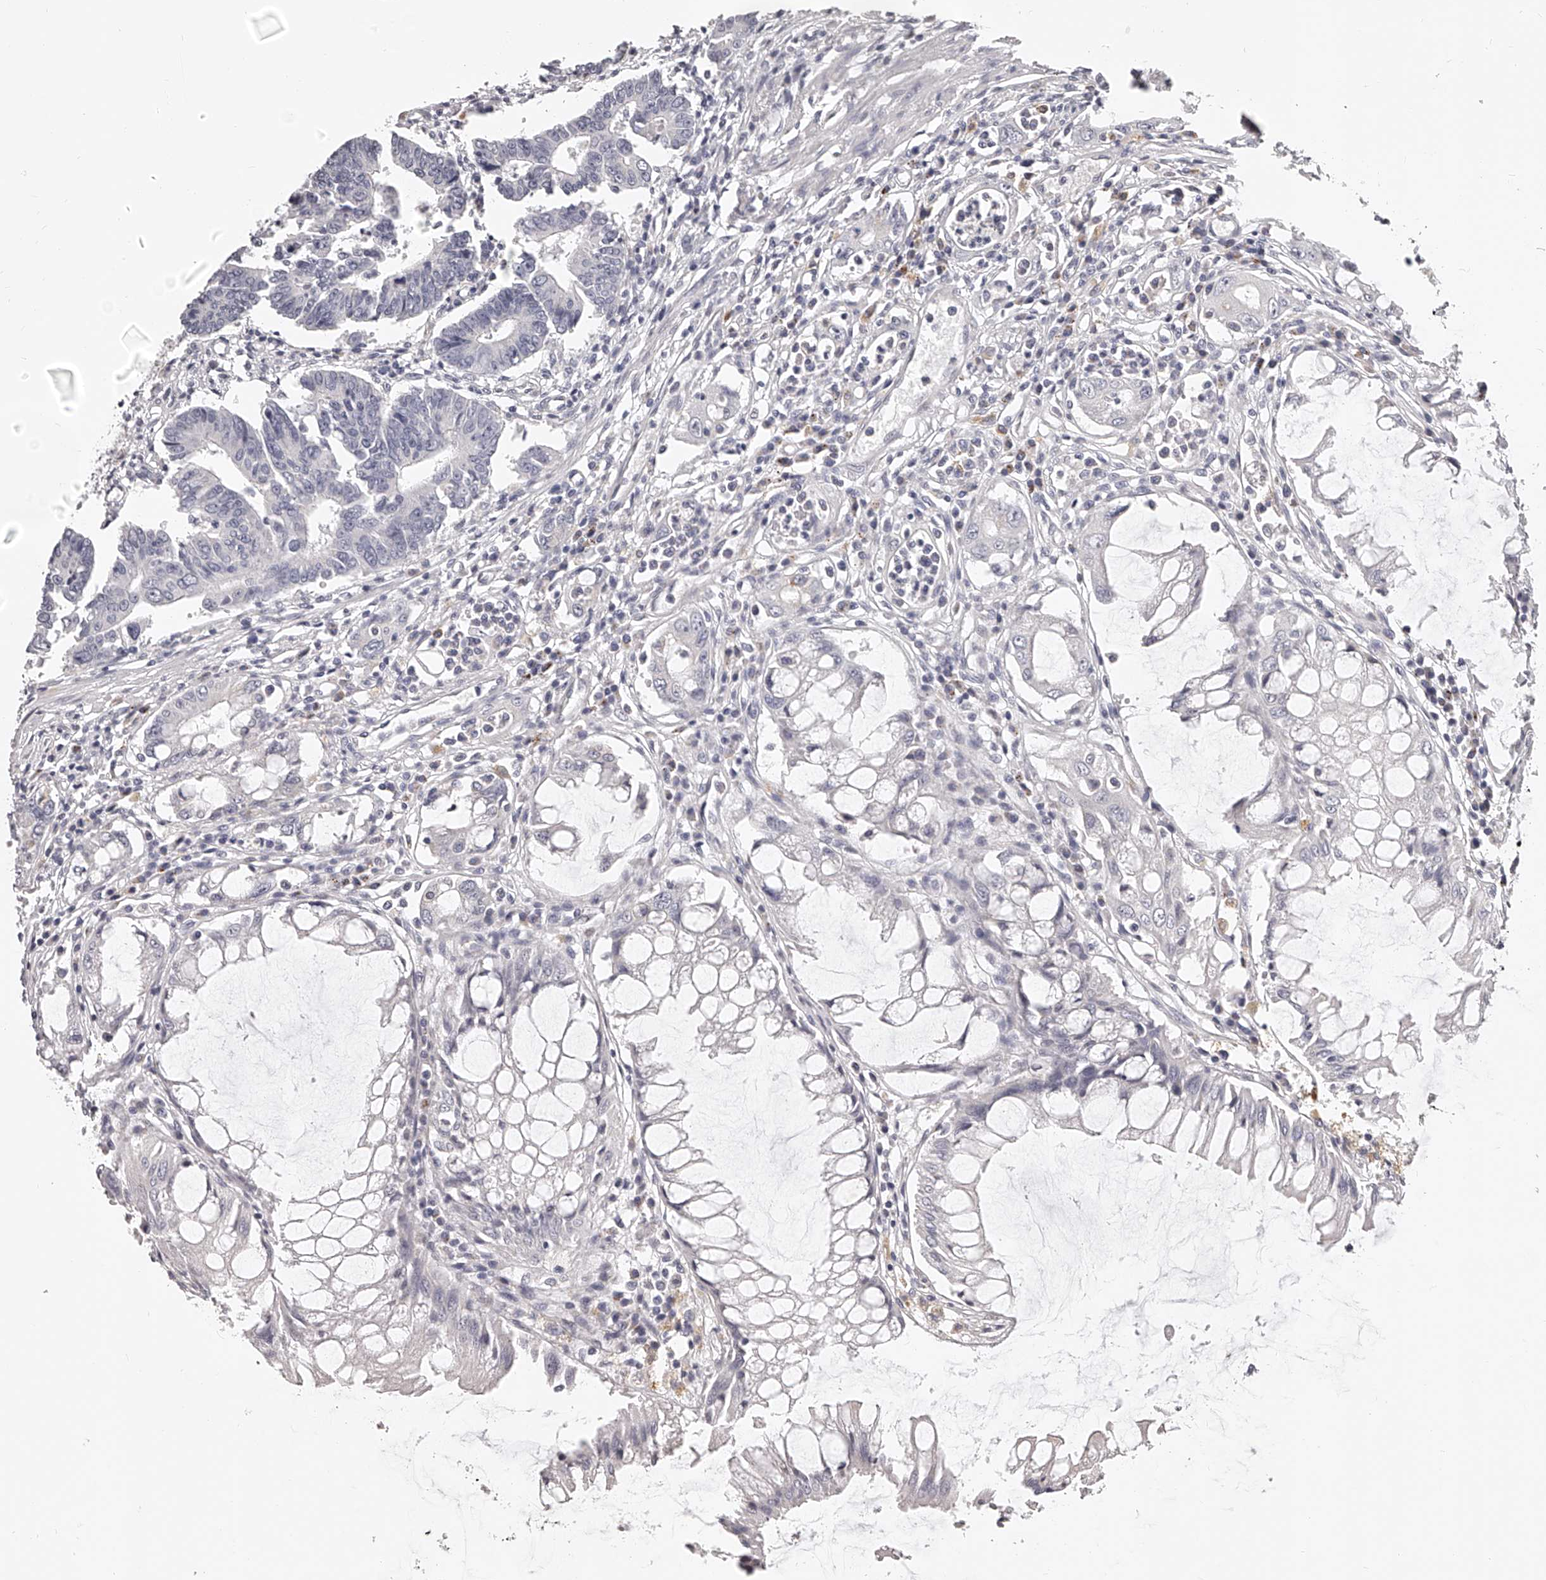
{"staining": {"intensity": "negative", "quantity": "none", "location": "none"}, "tissue": "colorectal cancer", "cell_type": "Tumor cells", "image_type": "cancer", "snomed": [{"axis": "morphology", "description": "Adenocarcinoma, NOS"}, {"axis": "topography", "description": "Rectum"}], "caption": "Micrograph shows no protein staining in tumor cells of adenocarcinoma (colorectal) tissue. Brightfield microscopy of immunohistochemistry (IHC) stained with DAB (3,3'-diaminobenzidine) (brown) and hematoxylin (blue), captured at high magnification.", "gene": "DMRT1", "patient": {"sex": "female", "age": 65}}